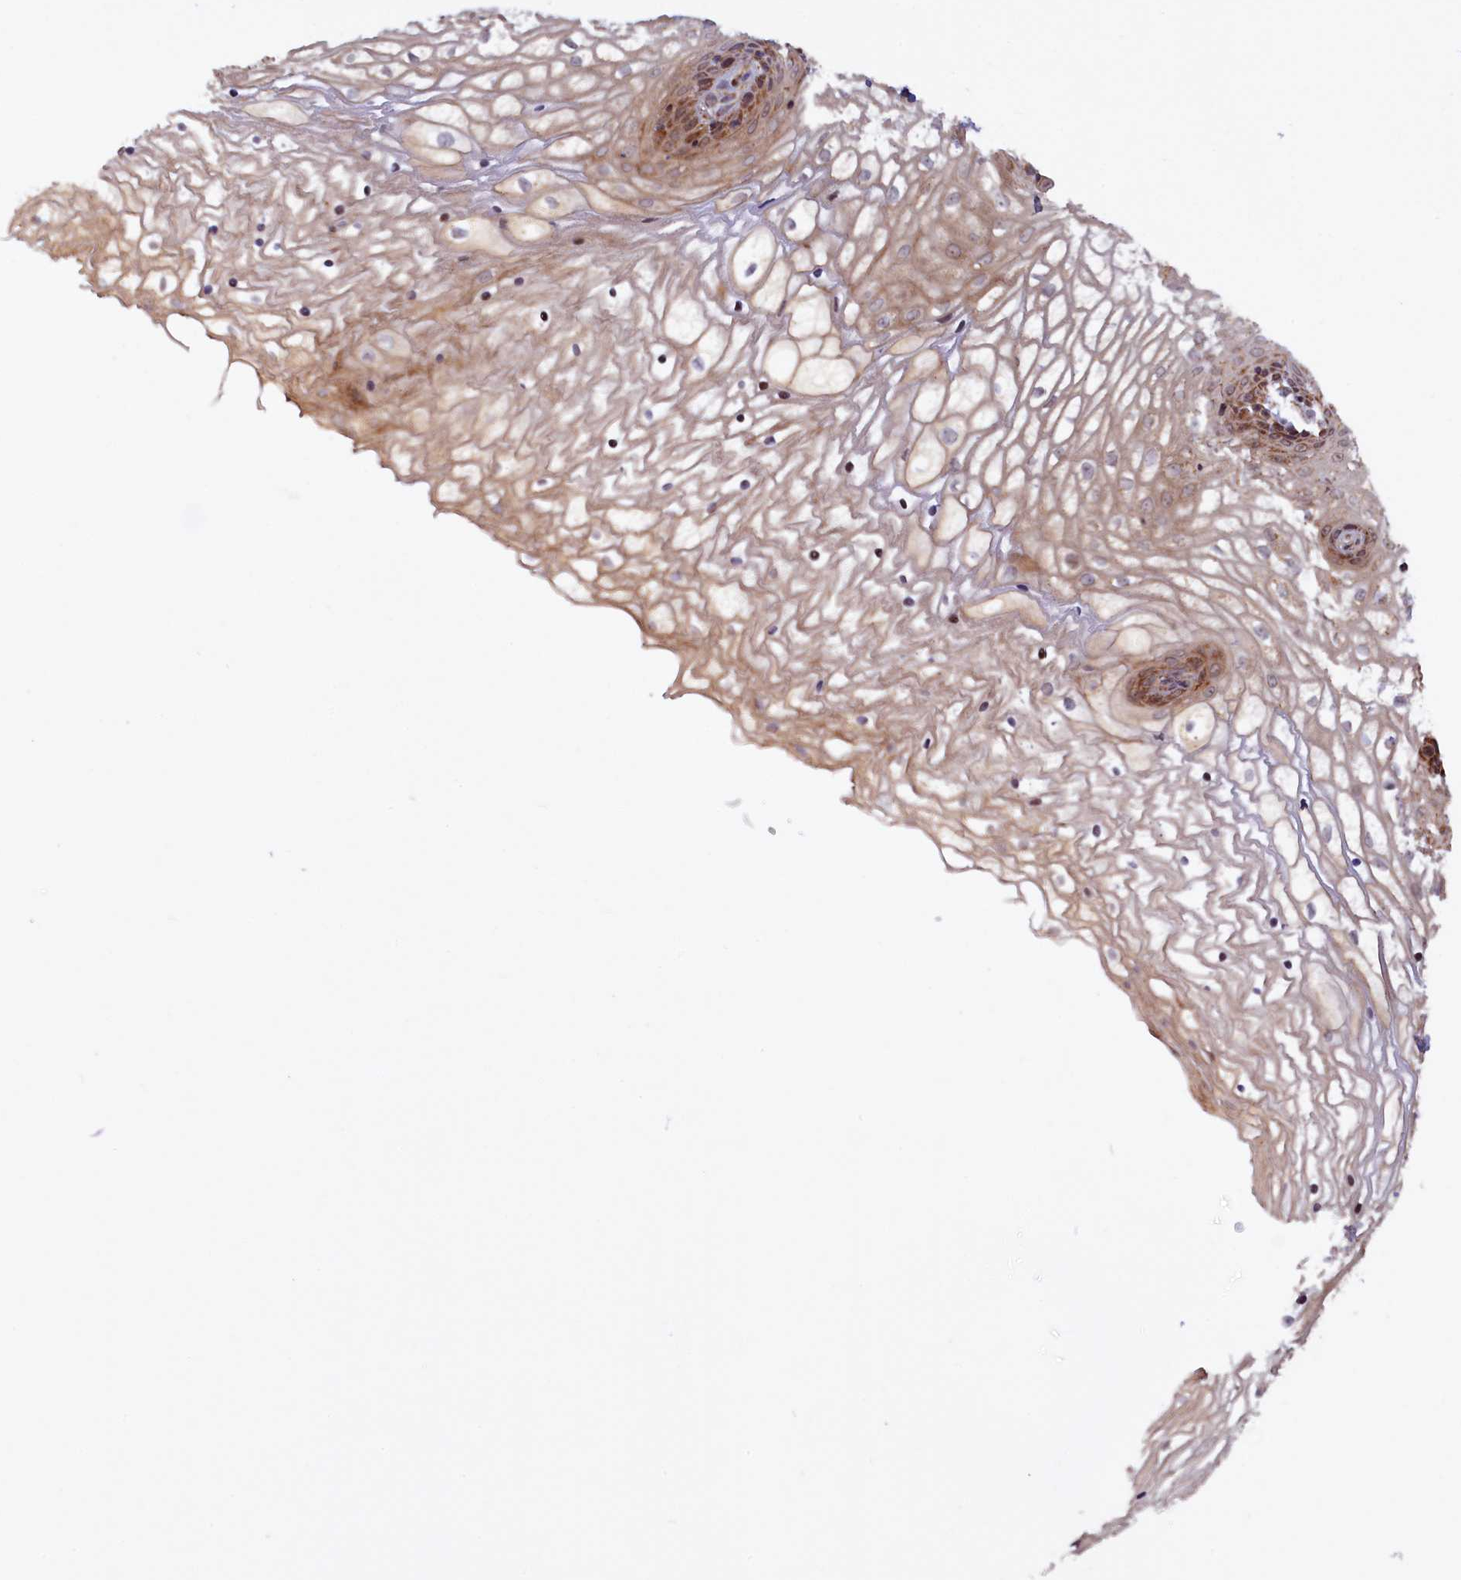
{"staining": {"intensity": "strong", "quantity": "25%-75%", "location": "cytoplasmic/membranous"}, "tissue": "vagina", "cell_type": "Squamous epithelial cells", "image_type": "normal", "snomed": [{"axis": "morphology", "description": "Normal tissue, NOS"}, {"axis": "topography", "description": "Vagina"}], "caption": "Immunohistochemical staining of benign vagina shows high levels of strong cytoplasmic/membranous staining in about 25%-75% of squamous epithelial cells.", "gene": "DUS3L", "patient": {"sex": "female", "age": 34}}